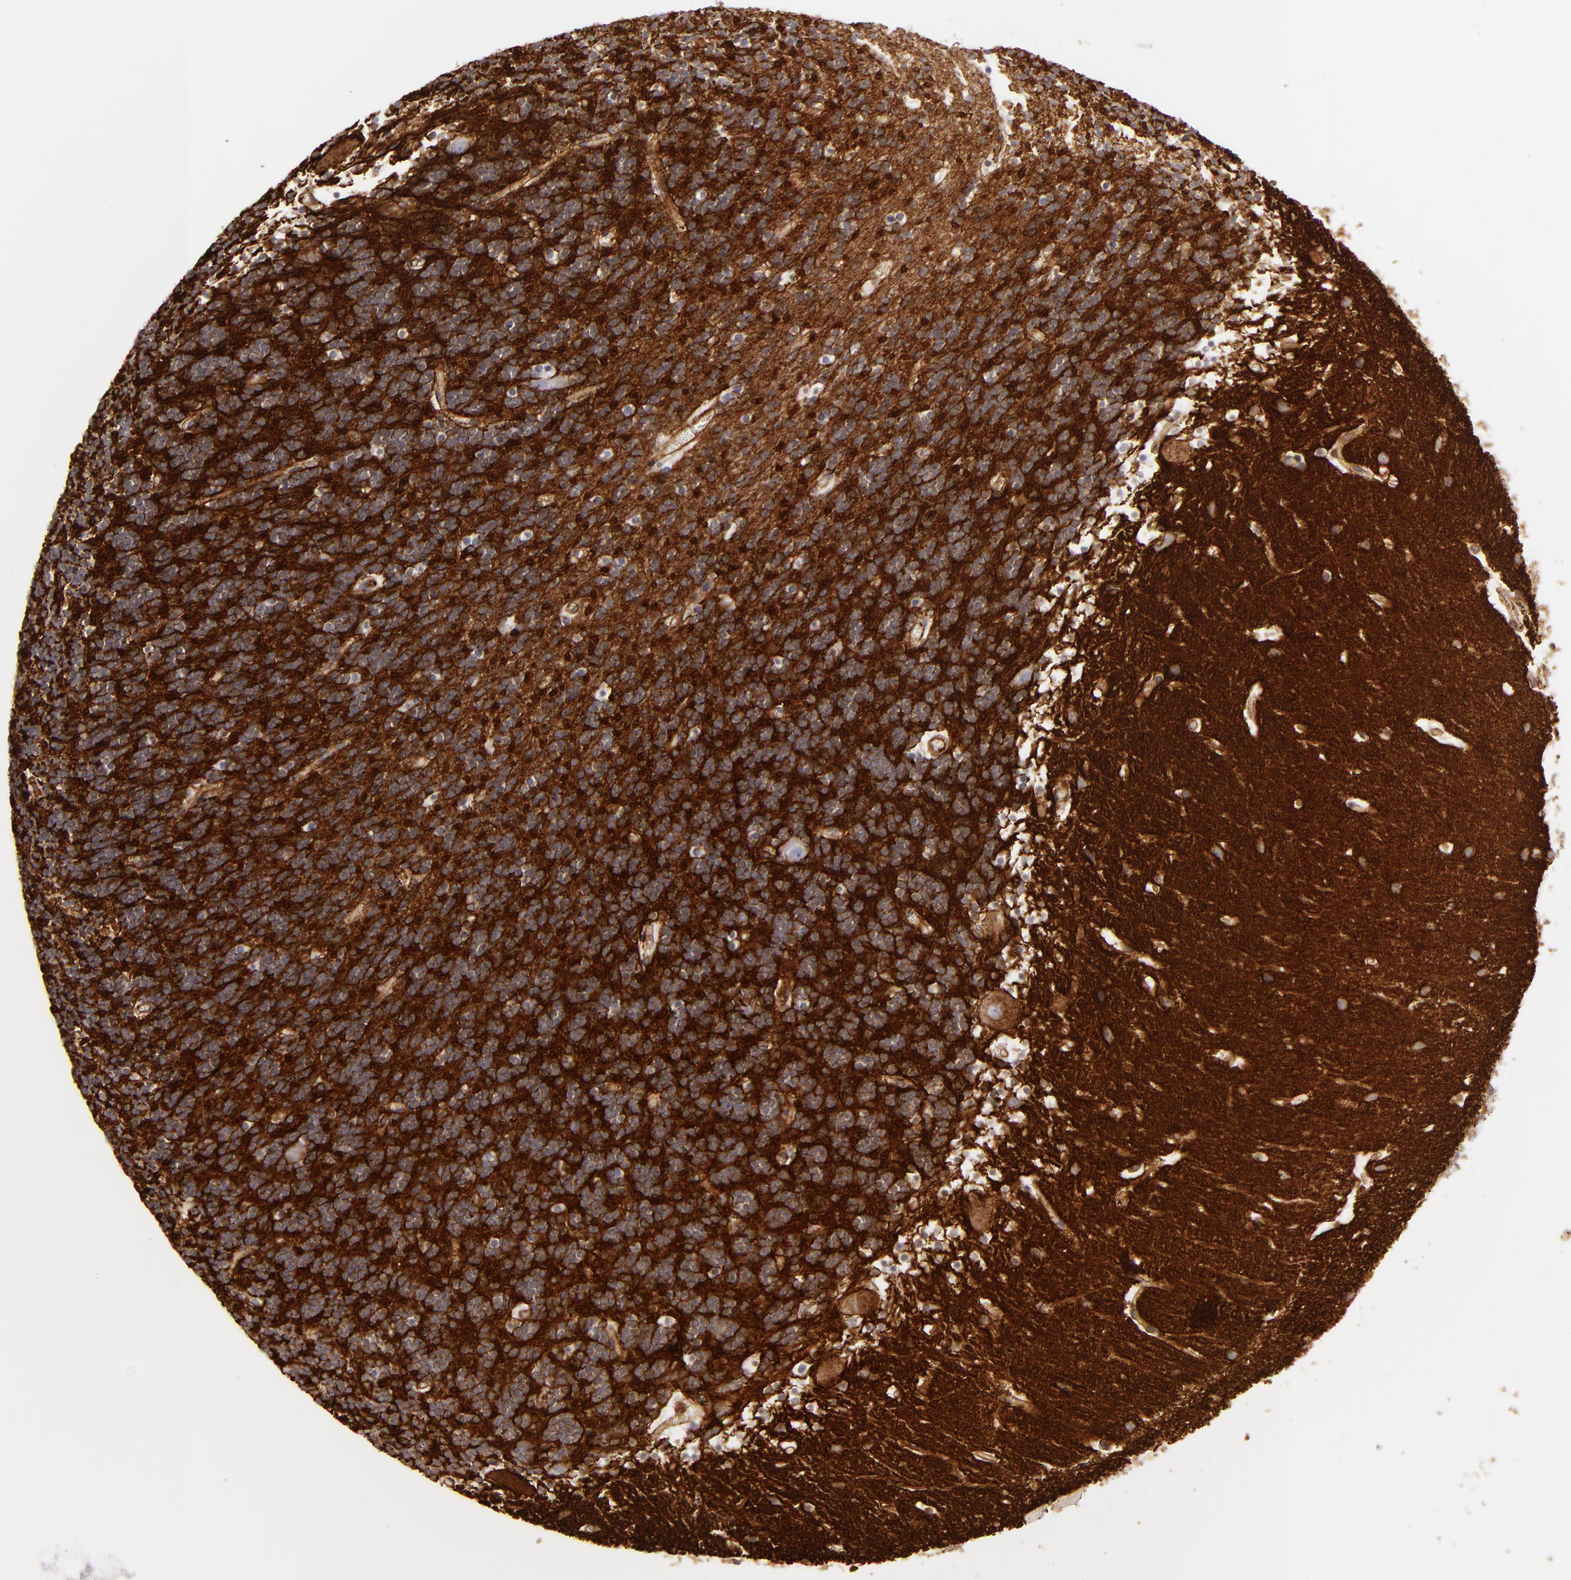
{"staining": {"intensity": "strong", "quantity": ">75%", "location": "cytoplasmic/membranous"}, "tissue": "cerebellum", "cell_type": "Cells in granular layer", "image_type": "normal", "snomed": [{"axis": "morphology", "description": "Normal tissue, NOS"}, {"axis": "topography", "description": "Cerebellum"}], "caption": "Protein staining exhibits strong cytoplasmic/membranous positivity in about >75% of cells in granular layer in unremarkable cerebellum.", "gene": "MCAM", "patient": {"sex": "male", "age": 45}}